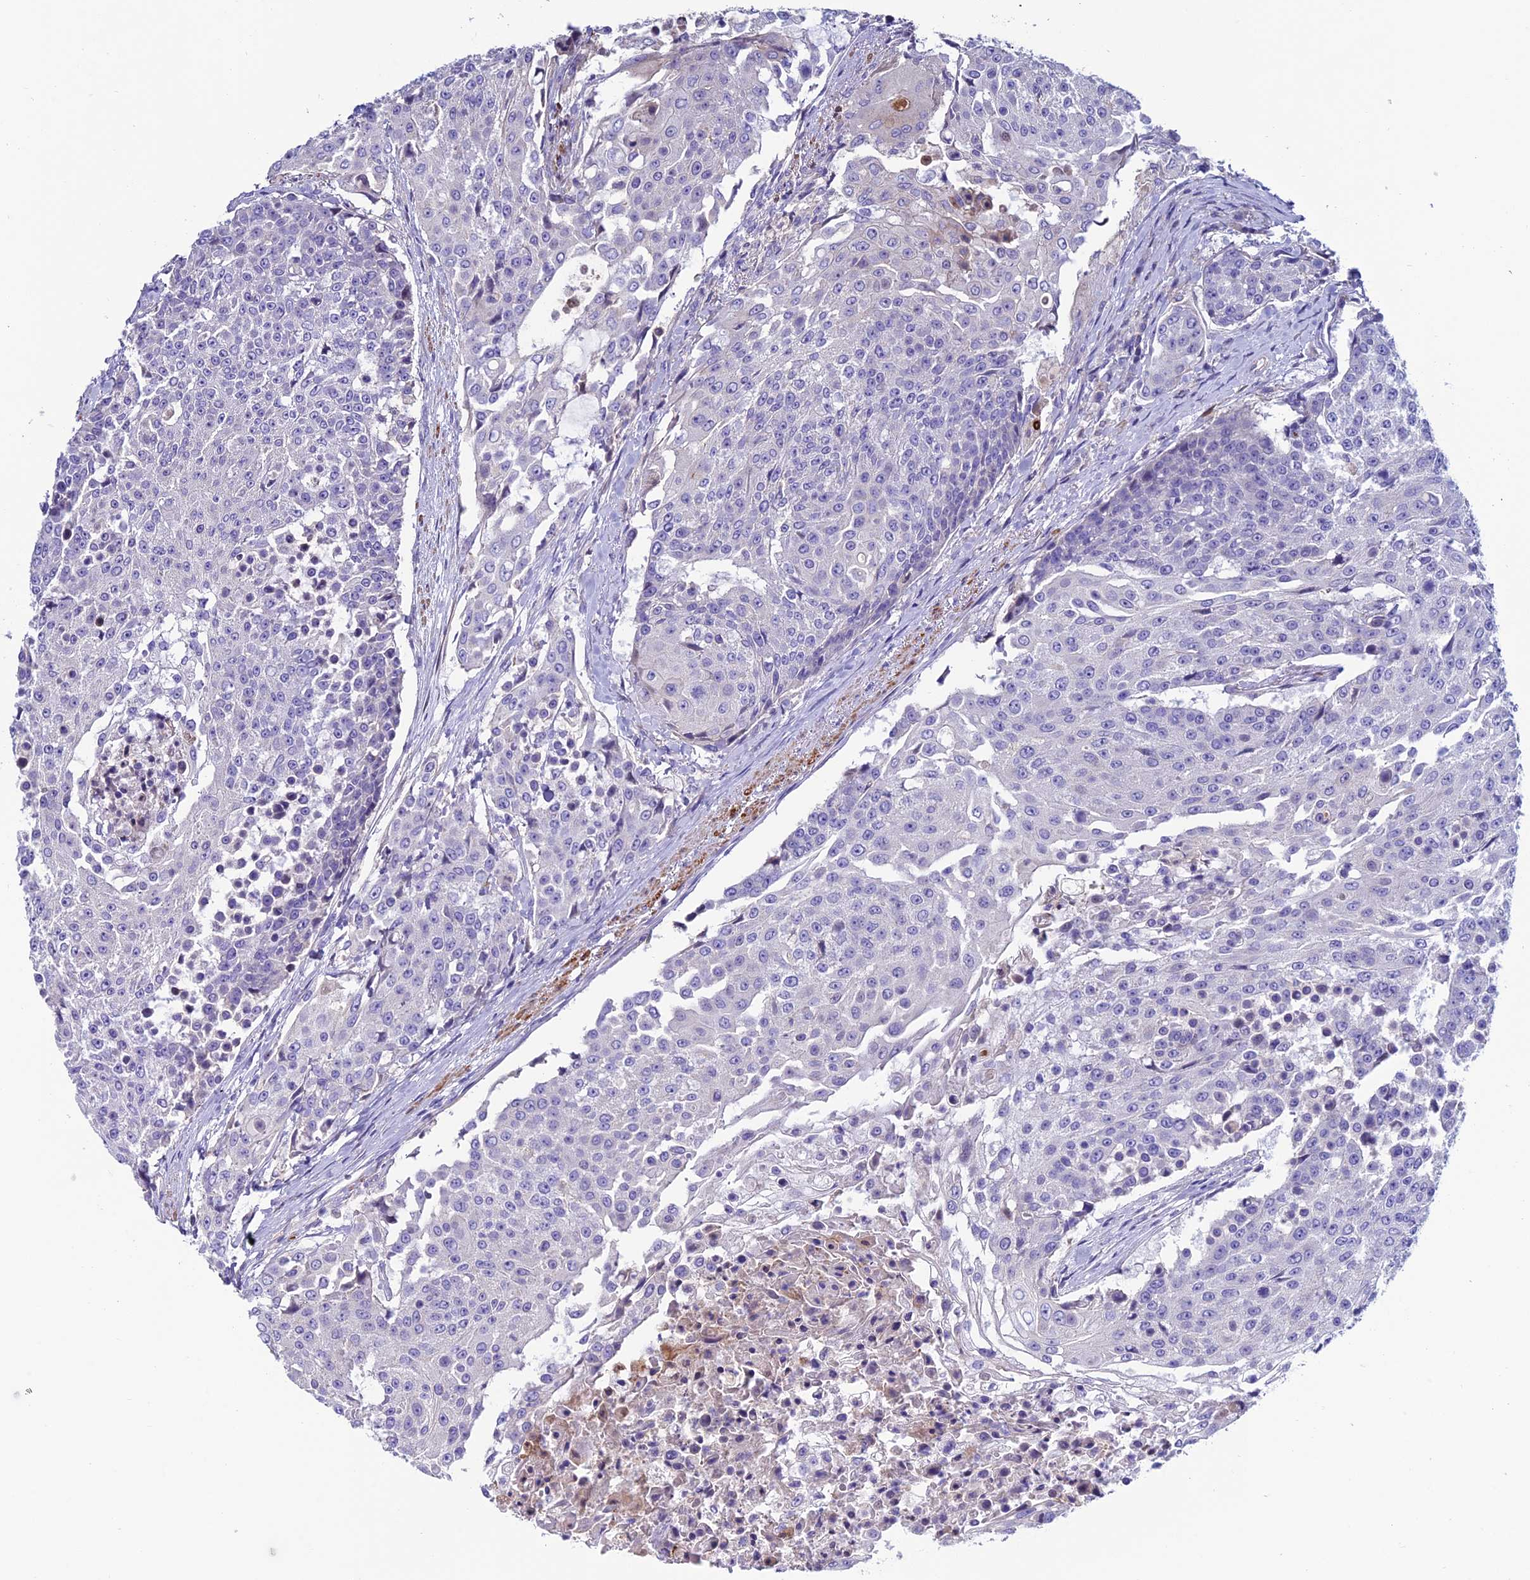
{"staining": {"intensity": "negative", "quantity": "none", "location": "none"}, "tissue": "urothelial cancer", "cell_type": "Tumor cells", "image_type": "cancer", "snomed": [{"axis": "morphology", "description": "Urothelial carcinoma, High grade"}, {"axis": "topography", "description": "Urinary bladder"}], "caption": "There is no significant staining in tumor cells of urothelial carcinoma (high-grade).", "gene": "FAM178B", "patient": {"sex": "female", "age": 63}}